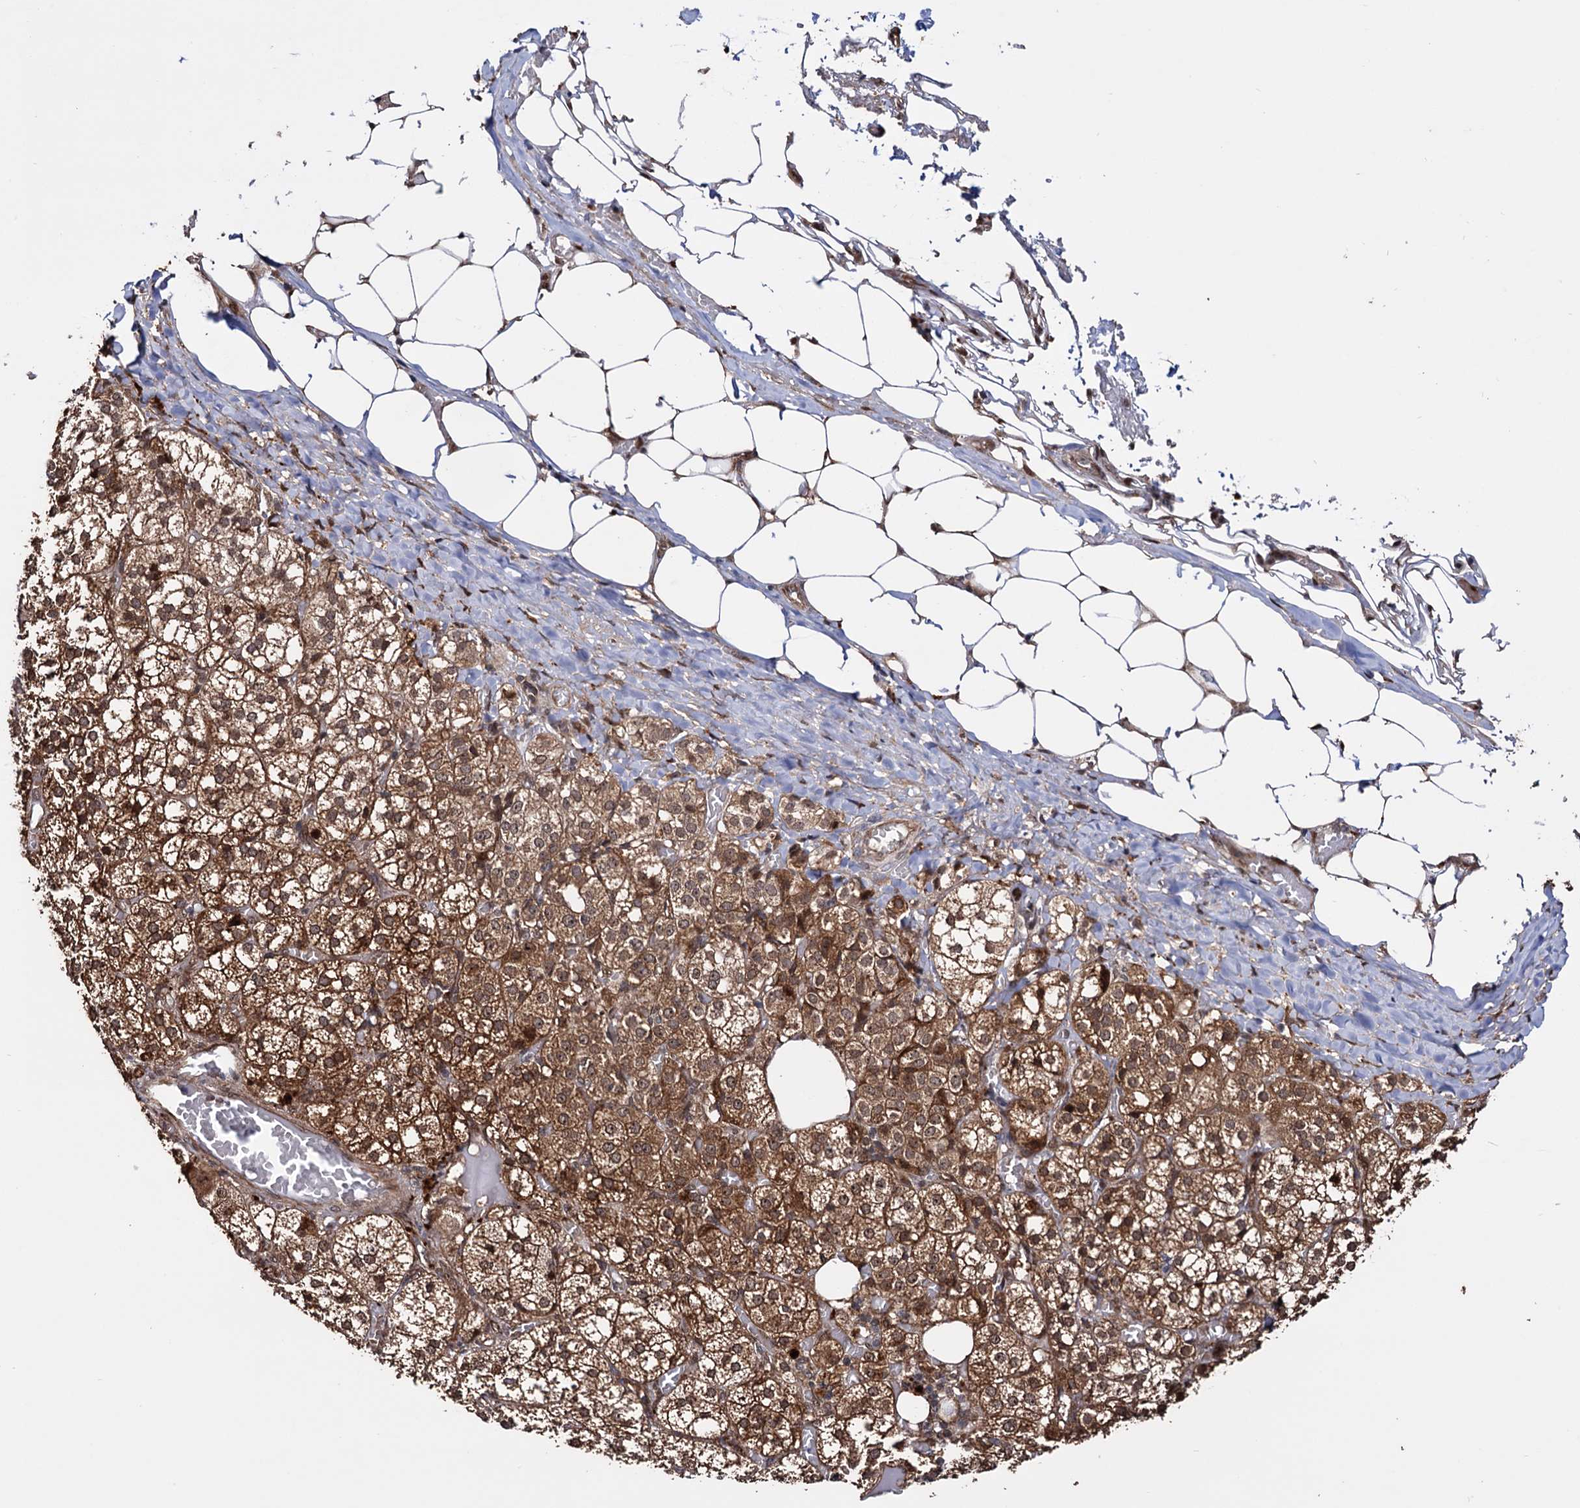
{"staining": {"intensity": "moderate", "quantity": ">75%", "location": "cytoplasmic/membranous,nuclear"}, "tissue": "adrenal gland", "cell_type": "Glandular cells", "image_type": "normal", "snomed": [{"axis": "morphology", "description": "Normal tissue, NOS"}, {"axis": "topography", "description": "Adrenal gland"}], "caption": "Glandular cells reveal medium levels of moderate cytoplasmic/membranous,nuclear staining in about >75% of cells in unremarkable human adrenal gland. (DAB = brown stain, brightfield microscopy at high magnification).", "gene": "PIGB", "patient": {"sex": "female", "age": 61}}